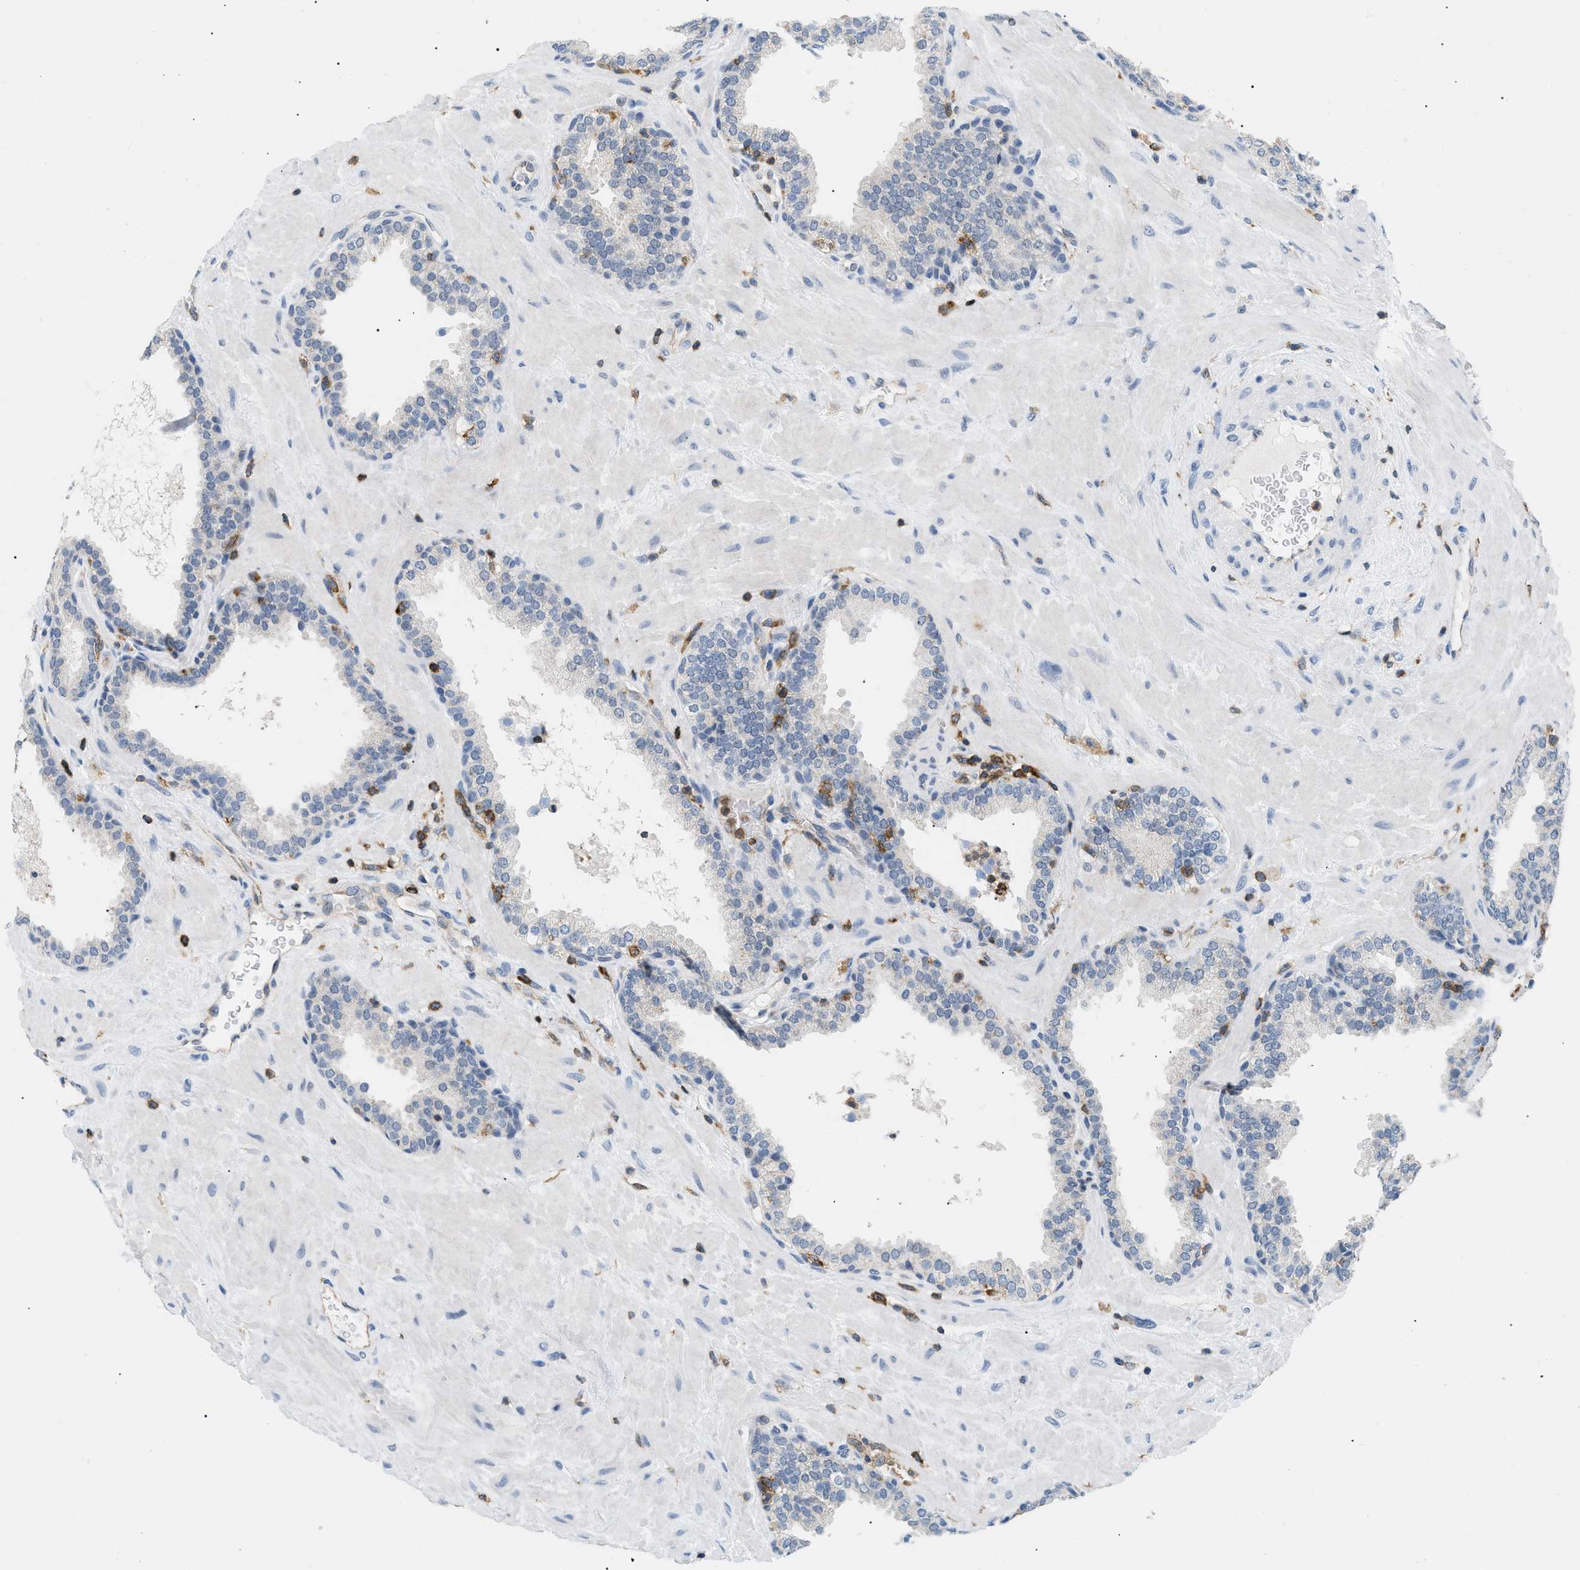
{"staining": {"intensity": "weak", "quantity": "<25%", "location": "cytoplasmic/membranous"}, "tissue": "prostate", "cell_type": "Glandular cells", "image_type": "normal", "snomed": [{"axis": "morphology", "description": "Normal tissue, NOS"}, {"axis": "topography", "description": "Prostate"}], "caption": "Human prostate stained for a protein using immunohistochemistry (IHC) demonstrates no positivity in glandular cells.", "gene": "INPP5D", "patient": {"sex": "male", "age": 51}}